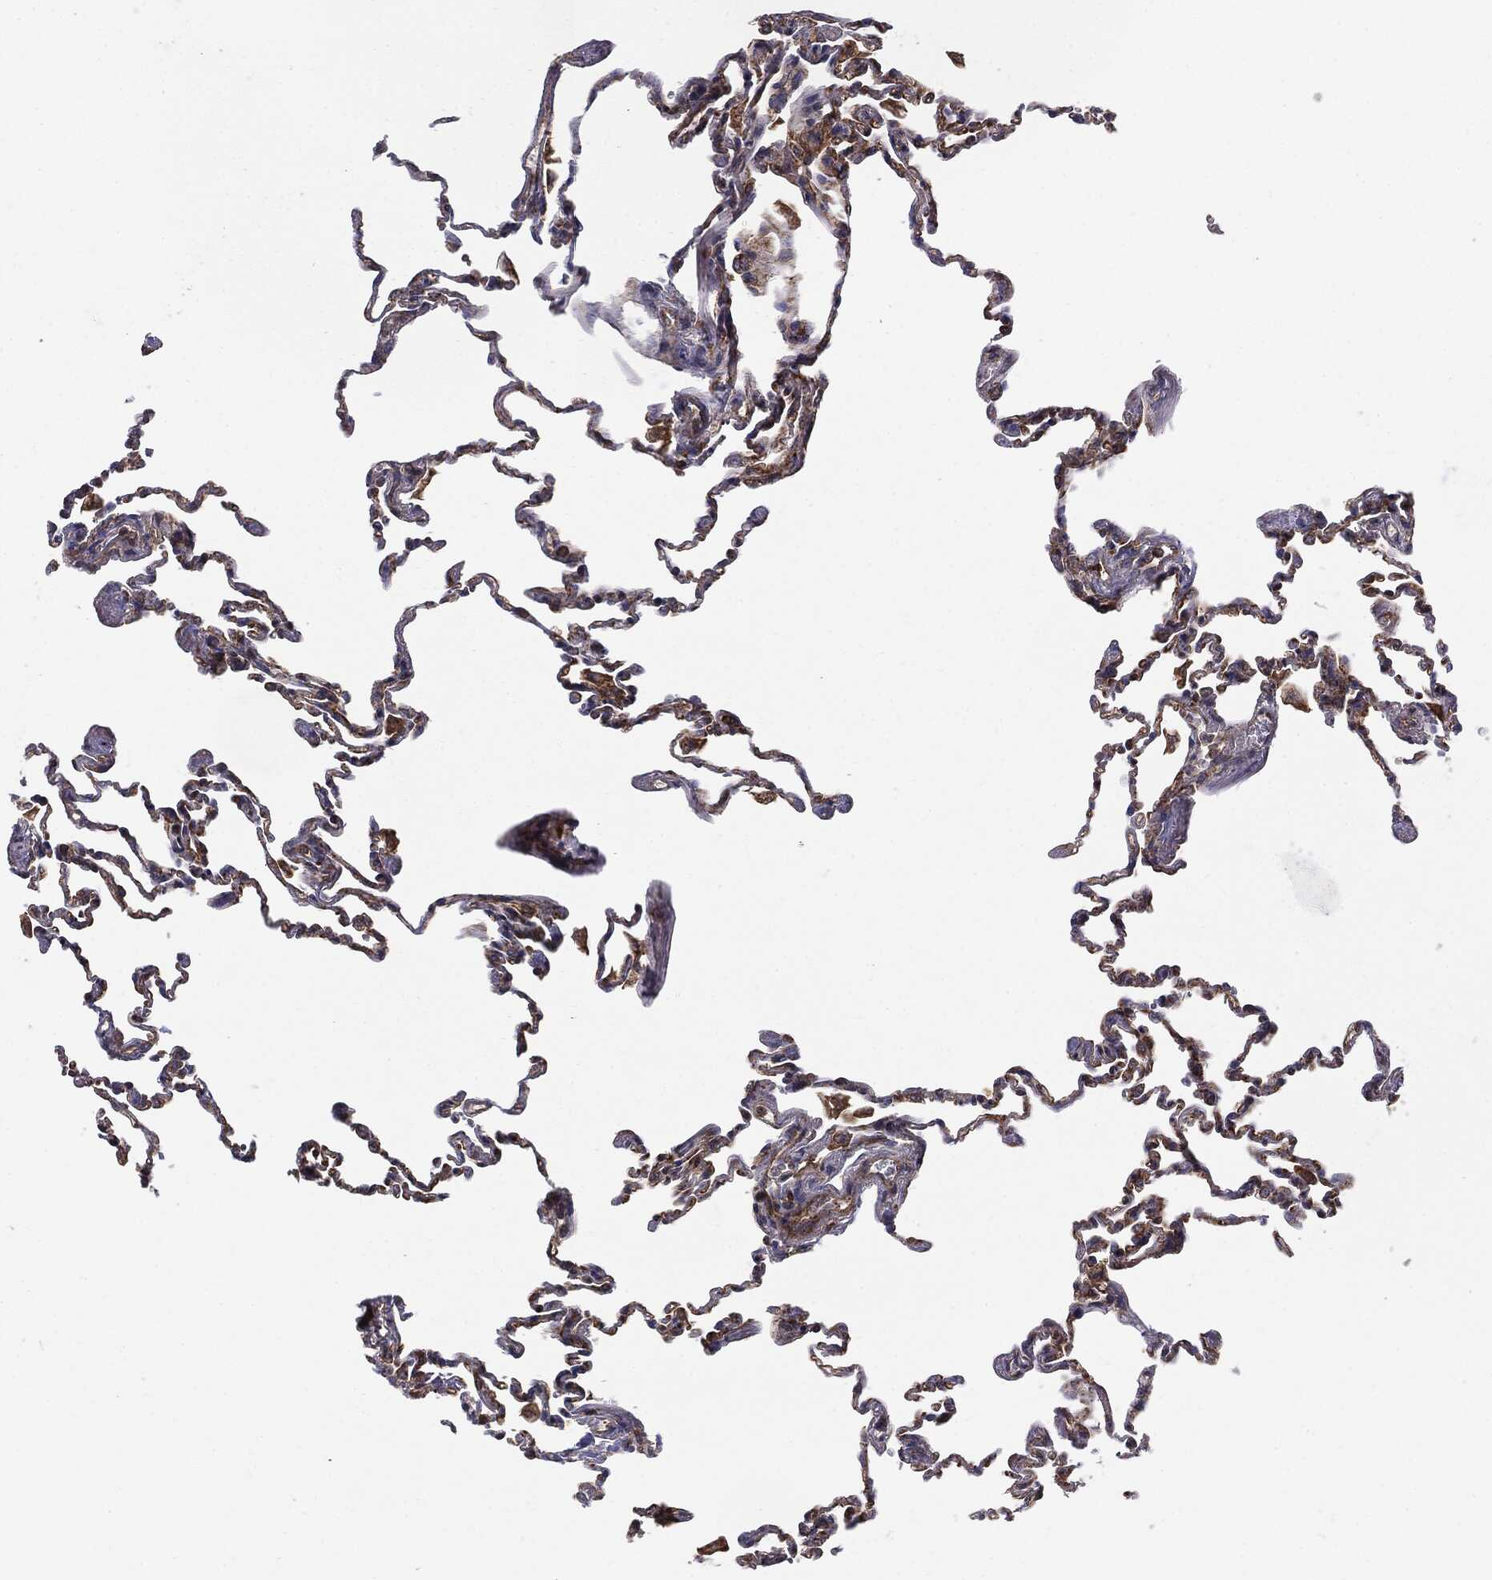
{"staining": {"intensity": "moderate", "quantity": ">75%", "location": "cytoplasmic/membranous"}, "tissue": "lung", "cell_type": "Alveolar cells", "image_type": "normal", "snomed": [{"axis": "morphology", "description": "Normal tissue, NOS"}, {"axis": "topography", "description": "Lung"}], "caption": "Alveolar cells demonstrate medium levels of moderate cytoplasmic/membranous expression in about >75% of cells in benign human lung. Nuclei are stained in blue.", "gene": "MTOR", "patient": {"sex": "female", "age": 57}}